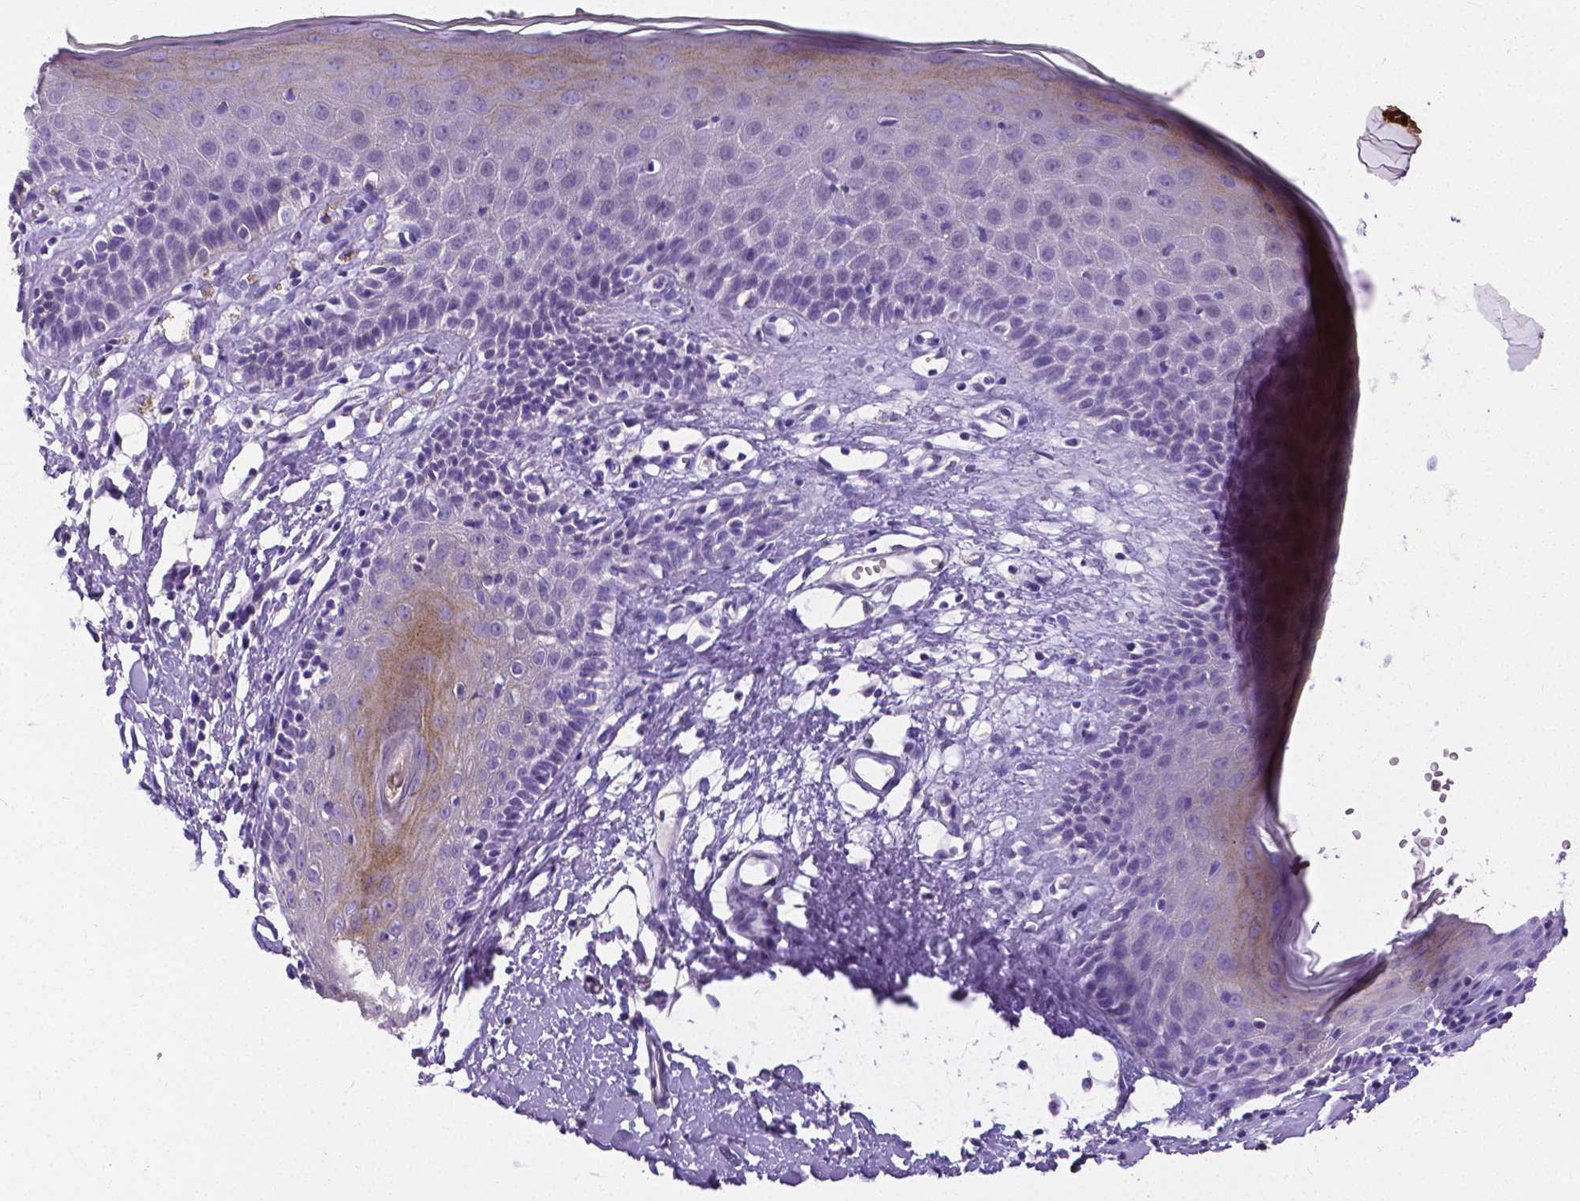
{"staining": {"intensity": "moderate", "quantity": "<25%", "location": "cytoplasmic/membranous"}, "tissue": "skin", "cell_type": "Epidermal cells", "image_type": "normal", "snomed": [{"axis": "morphology", "description": "Normal tissue, NOS"}, {"axis": "topography", "description": "Vulva"}], "caption": "Brown immunohistochemical staining in unremarkable human skin displays moderate cytoplasmic/membranous expression in approximately <25% of epidermal cells.", "gene": "OCLN", "patient": {"sex": "female", "age": 68}}